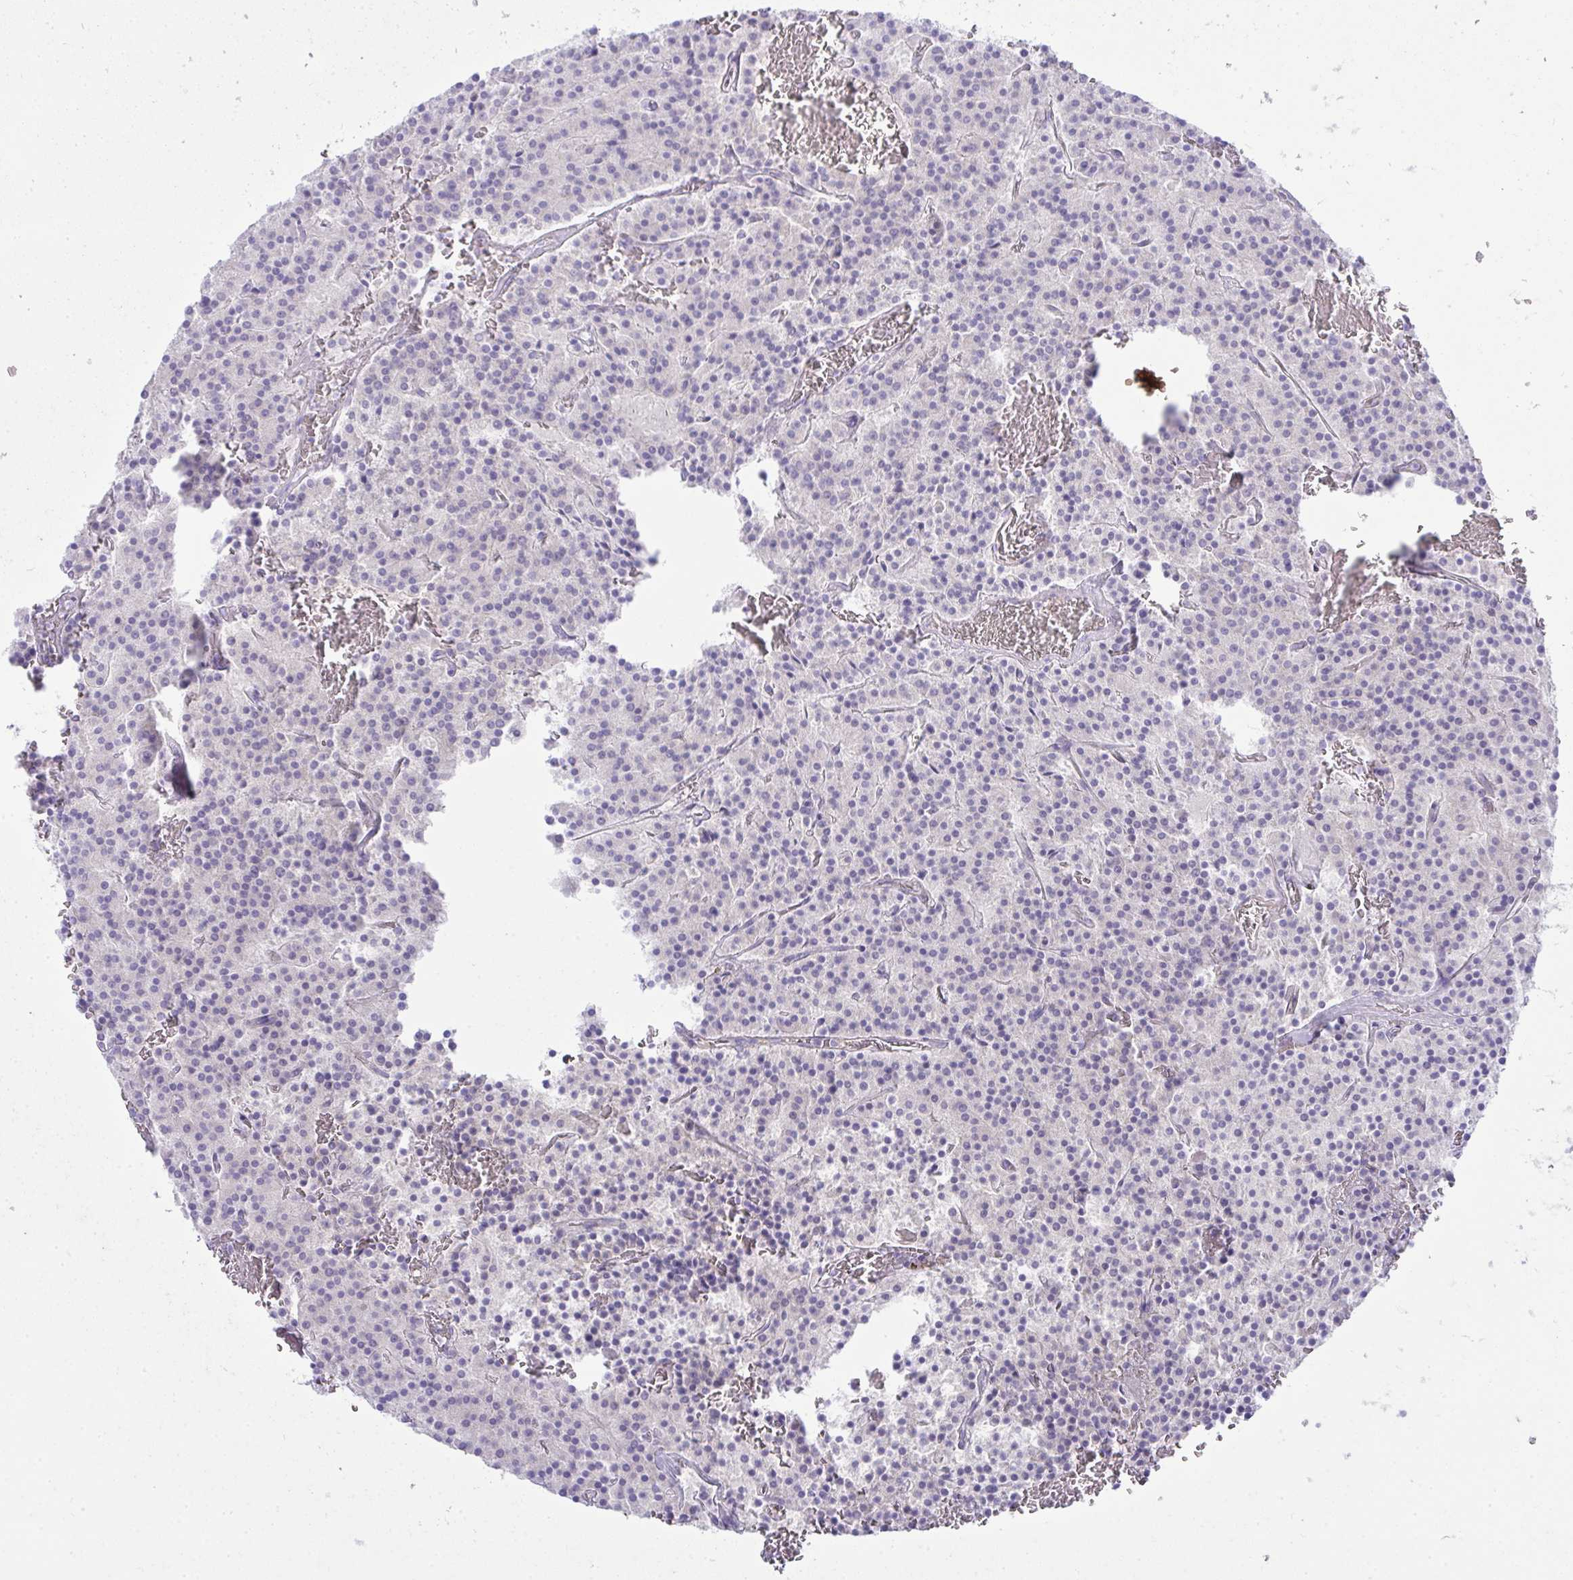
{"staining": {"intensity": "negative", "quantity": "none", "location": "none"}, "tissue": "carcinoid", "cell_type": "Tumor cells", "image_type": "cancer", "snomed": [{"axis": "morphology", "description": "Carcinoid, malignant, NOS"}, {"axis": "topography", "description": "Lung"}], "caption": "A photomicrograph of carcinoid stained for a protein shows no brown staining in tumor cells. The staining was performed using DAB to visualize the protein expression in brown, while the nuclei were stained in blue with hematoxylin (Magnification: 20x).", "gene": "SPTB", "patient": {"sex": "male", "age": 70}}